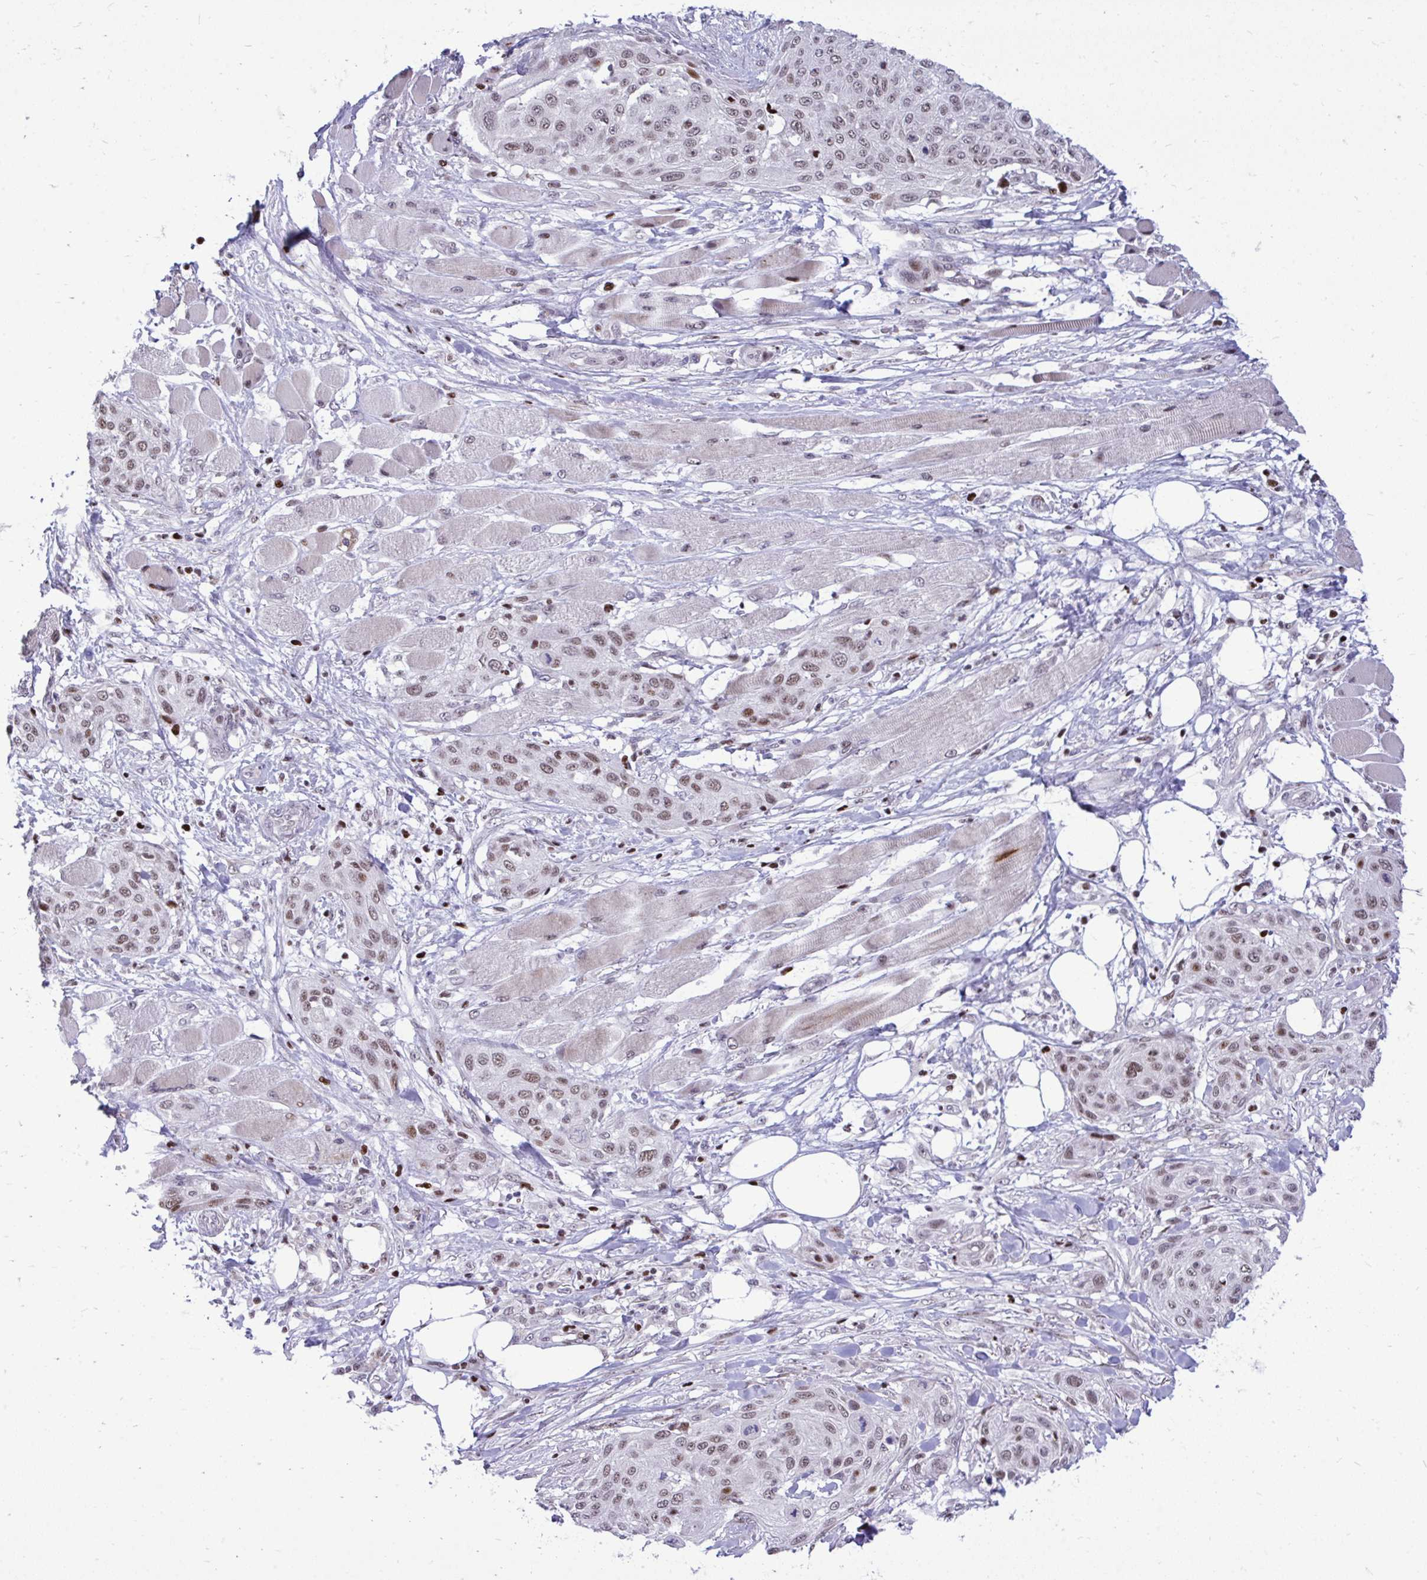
{"staining": {"intensity": "moderate", "quantity": ">75%", "location": "nuclear"}, "tissue": "skin cancer", "cell_type": "Tumor cells", "image_type": "cancer", "snomed": [{"axis": "morphology", "description": "Squamous cell carcinoma, NOS"}, {"axis": "topography", "description": "Skin"}], "caption": "Skin squamous cell carcinoma stained with a brown dye exhibits moderate nuclear positive positivity in approximately >75% of tumor cells.", "gene": "C14orf39", "patient": {"sex": "female", "age": 87}}